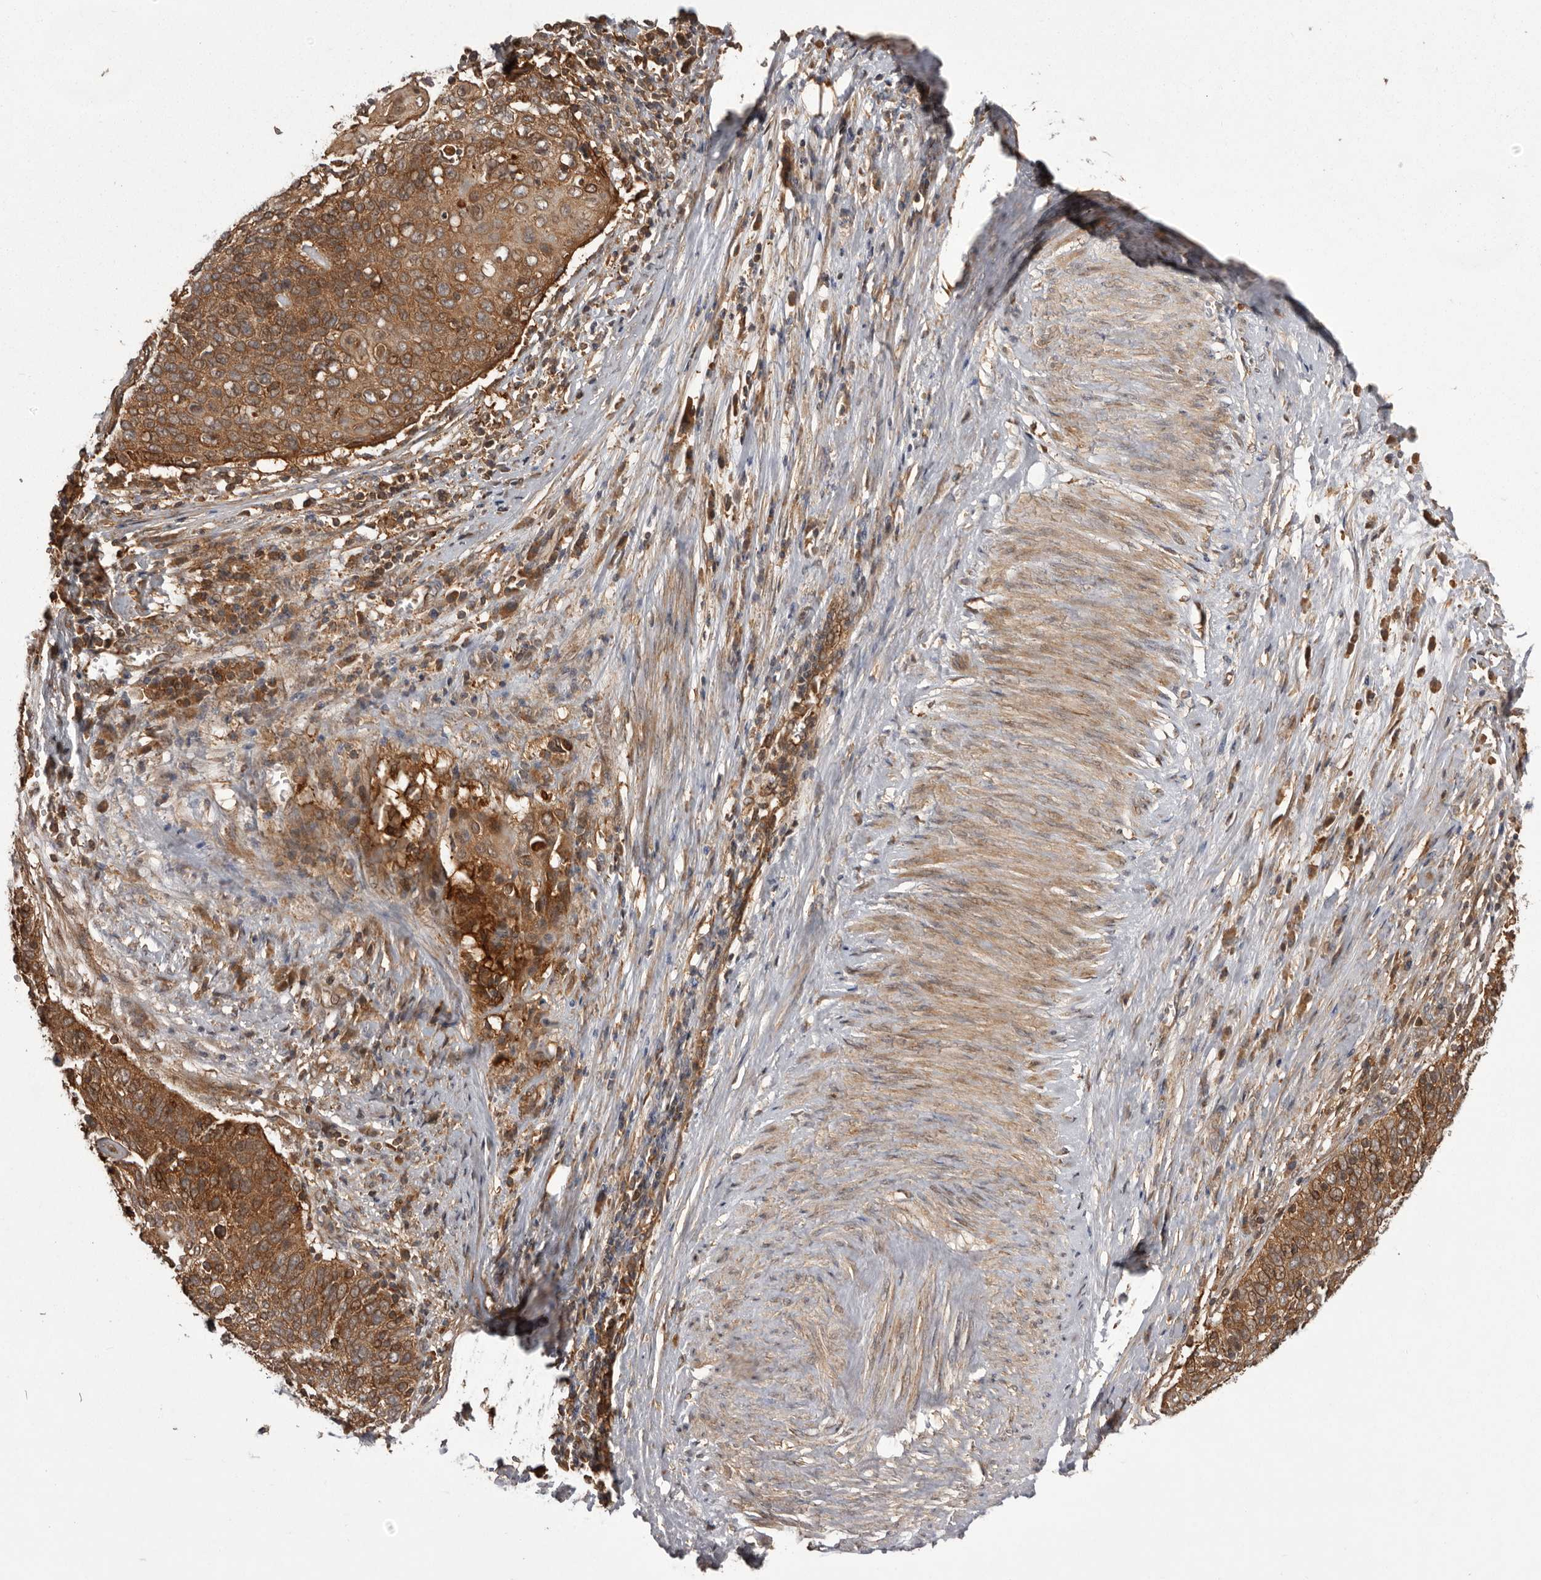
{"staining": {"intensity": "moderate", "quantity": ">75%", "location": "cytoplasmic/membranous"}, "tissue": "cervical cancer", "cell_type": "Tumor cells", "image_type": "cancer", "snomed": [{"axis": "morphology", "description": "Squamous cell carcinoma, NOS"}, {"axis": "topography", "description": "Cervix"}], "caption": "Moderate cytoplasmic/membranous staining for a protein is seen in approximately >75% of tumor cells of cervical cancer (squamous cell carcinoma) using IHC.", "gene": "SLC22A3", "patient": {"sex": "female", "age": 39}}